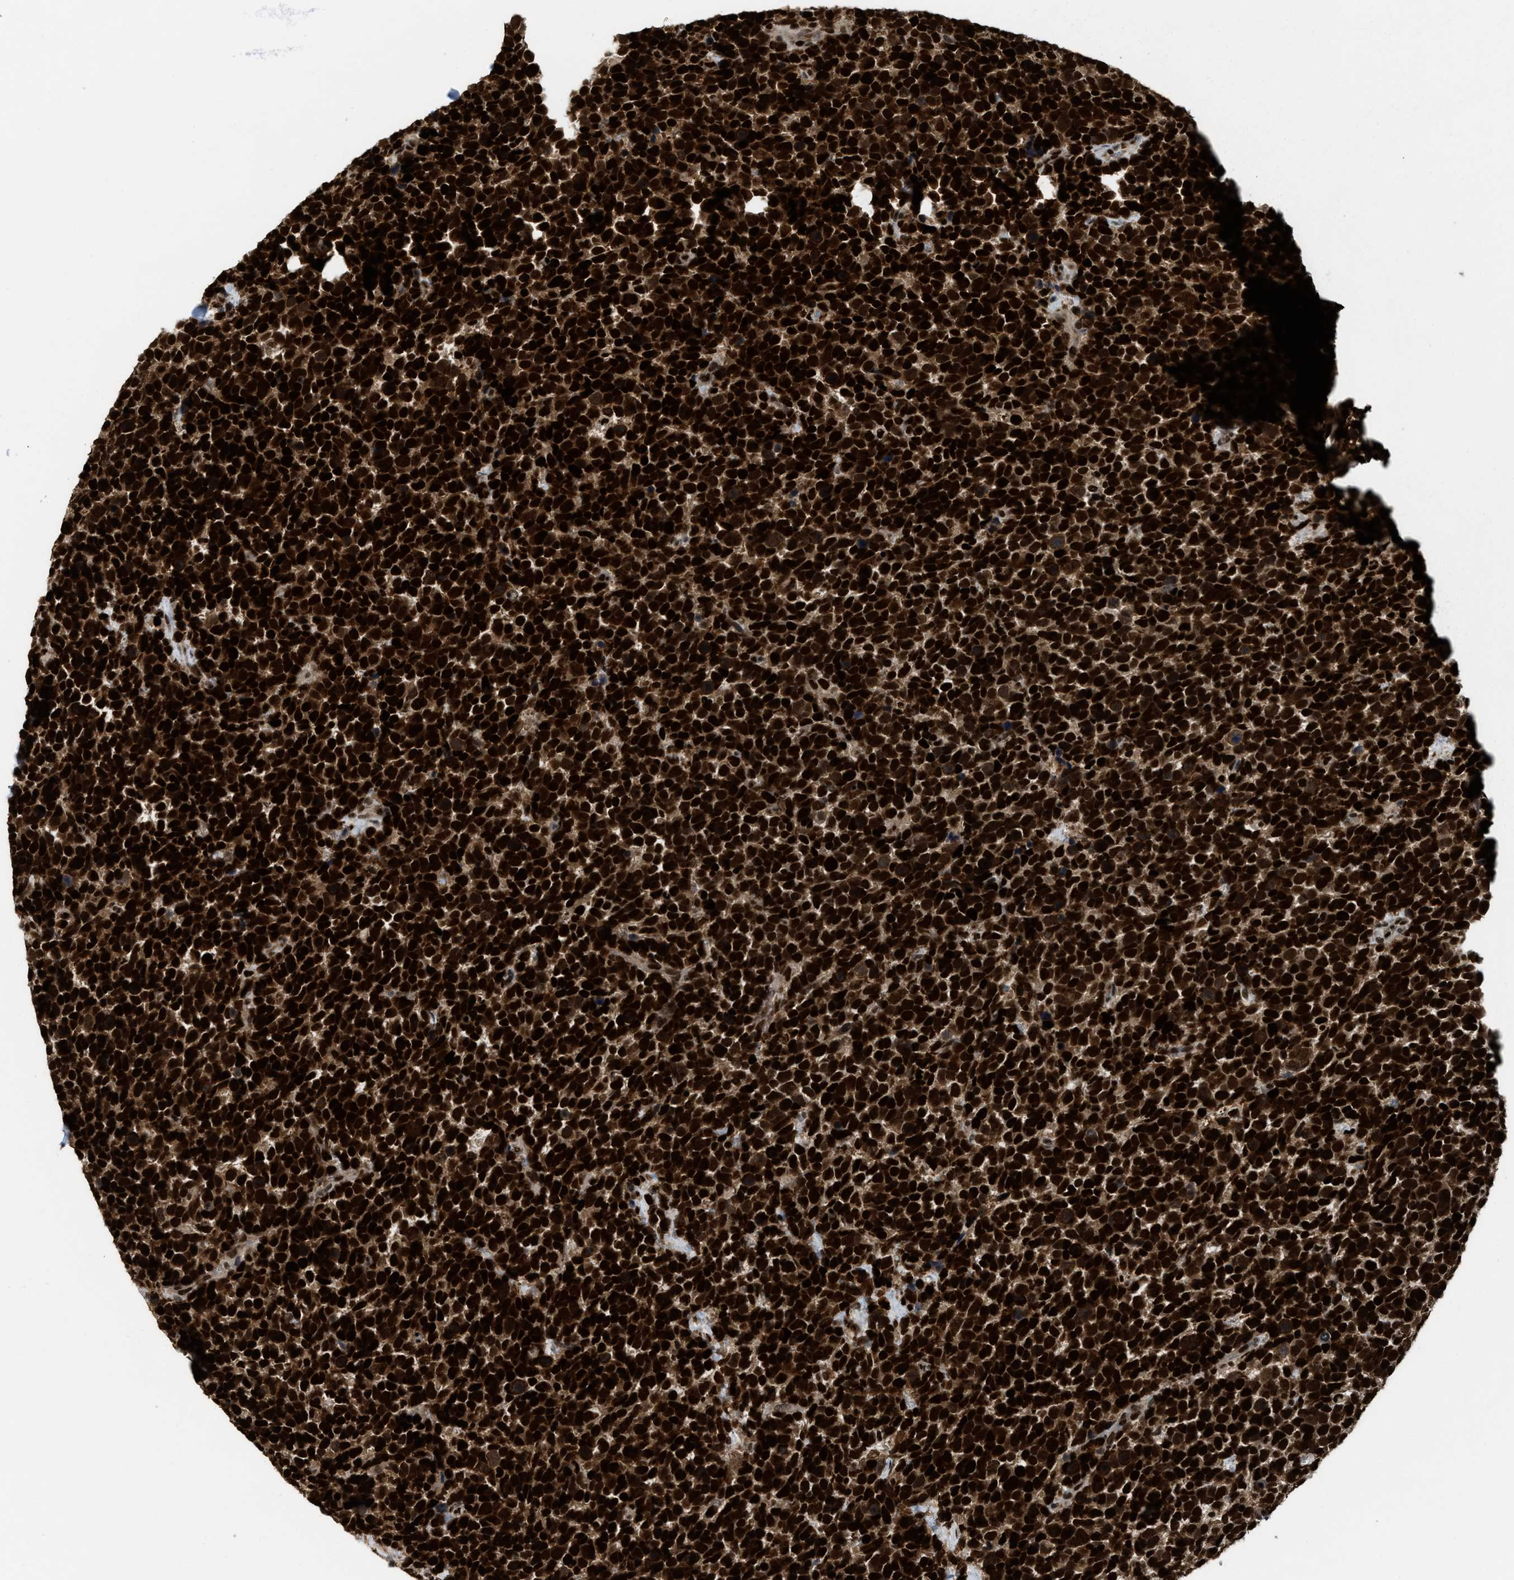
{"staining": {"intensity": "strong", "quantity": ">75%", "location": "nuclear"}, "tissue": "urothelial cancer", "cell_type": "Tumor cells", "image_type": "cancer", "snomed": [{"axis": "morphology", "description": "Urothelial carcinoma, High grade"}, {"axis": "topography", "description": "Urinary bladder"}], "caption": "High-grade urothelial carcinoma was stained to show a protein in brown. There is high levels of strong nuclear staining in about >75% of tumor cells.", "gene": "RFX5", "patient": {"sex": "female", "age": 82}}